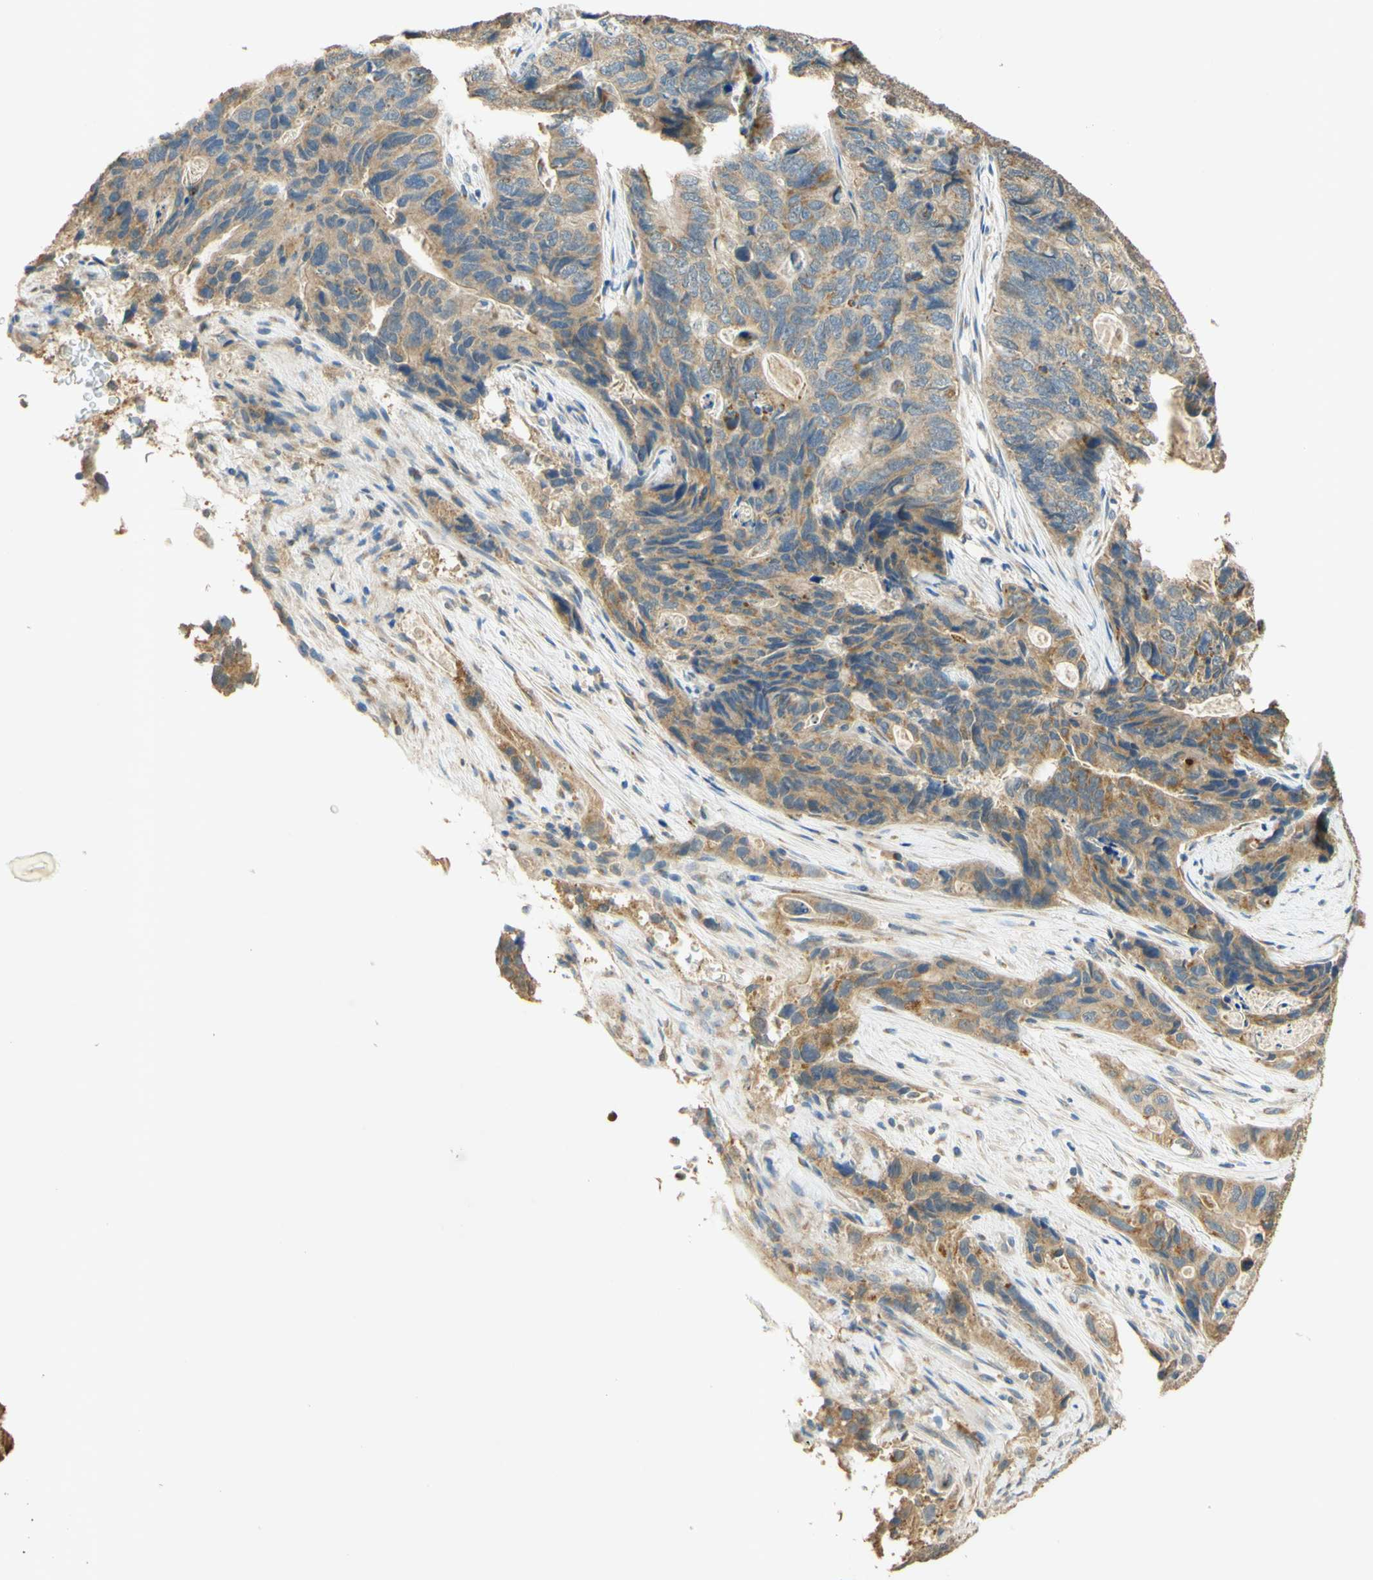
{"staining": {"intensity": "weak", "quantity": ">75%", "location": "cytoplasmic/membranous"}, "tissue": "stomach cancer", "cell_type": "Tumor cells", "image_type": "cancer", "snomed": [{"axis": "morphology", "description": "Adenocarcinoma, NOS"}, {"axis": "topography", "description": "Stomach"}], "caption": "A low amount of weak cytoplasmic/membranous positivity is identified in approximately >75% of tumor cells in stomach cancer tissue.", "gene": "ENTREP2", "patient": {"sex": "female", "age": 89}}